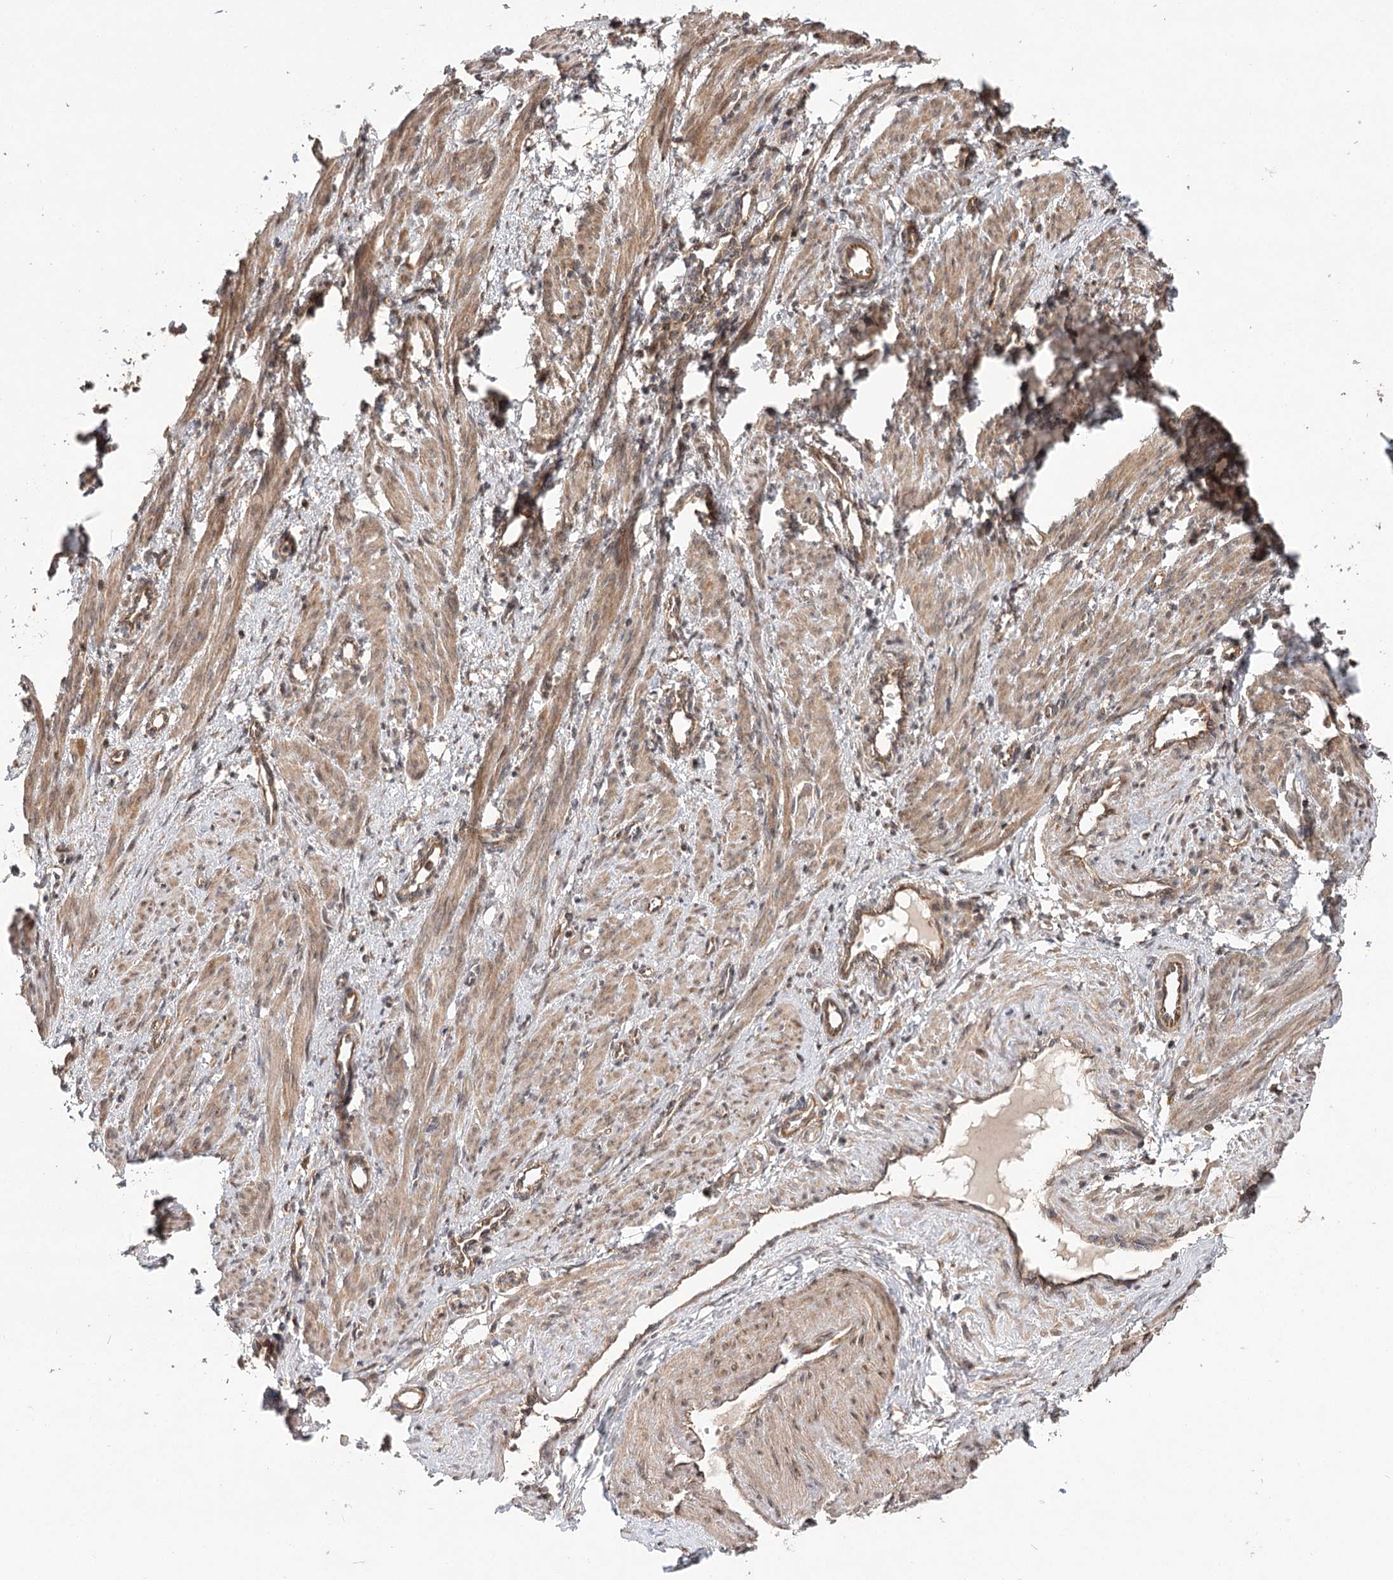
{"staining": {"intensity": "weak", "quantity": ">75%", "location": "cytoplasmic/membranous"}, "tissue": "smooth muscle", "cell_type": "Smooth muscle cells", "image_type": "normal", "snomed": [{"axis": "morphology", "description": "Normal tissue, NOS"}, {"axis": "topography", "description": "Endometrium"}], "caption": "Immunohistochemical staining of benign smooth muscle exhibits weak cytoplasmic/membranous protein positivity in about >75% of smooth muscle cells. (DAB (3,3'-diaminobenzidine) = brown stain, brightfield microscopy at high magnification).", "gene": "LSS", "patient": {"sex": "female", "age": 33}}